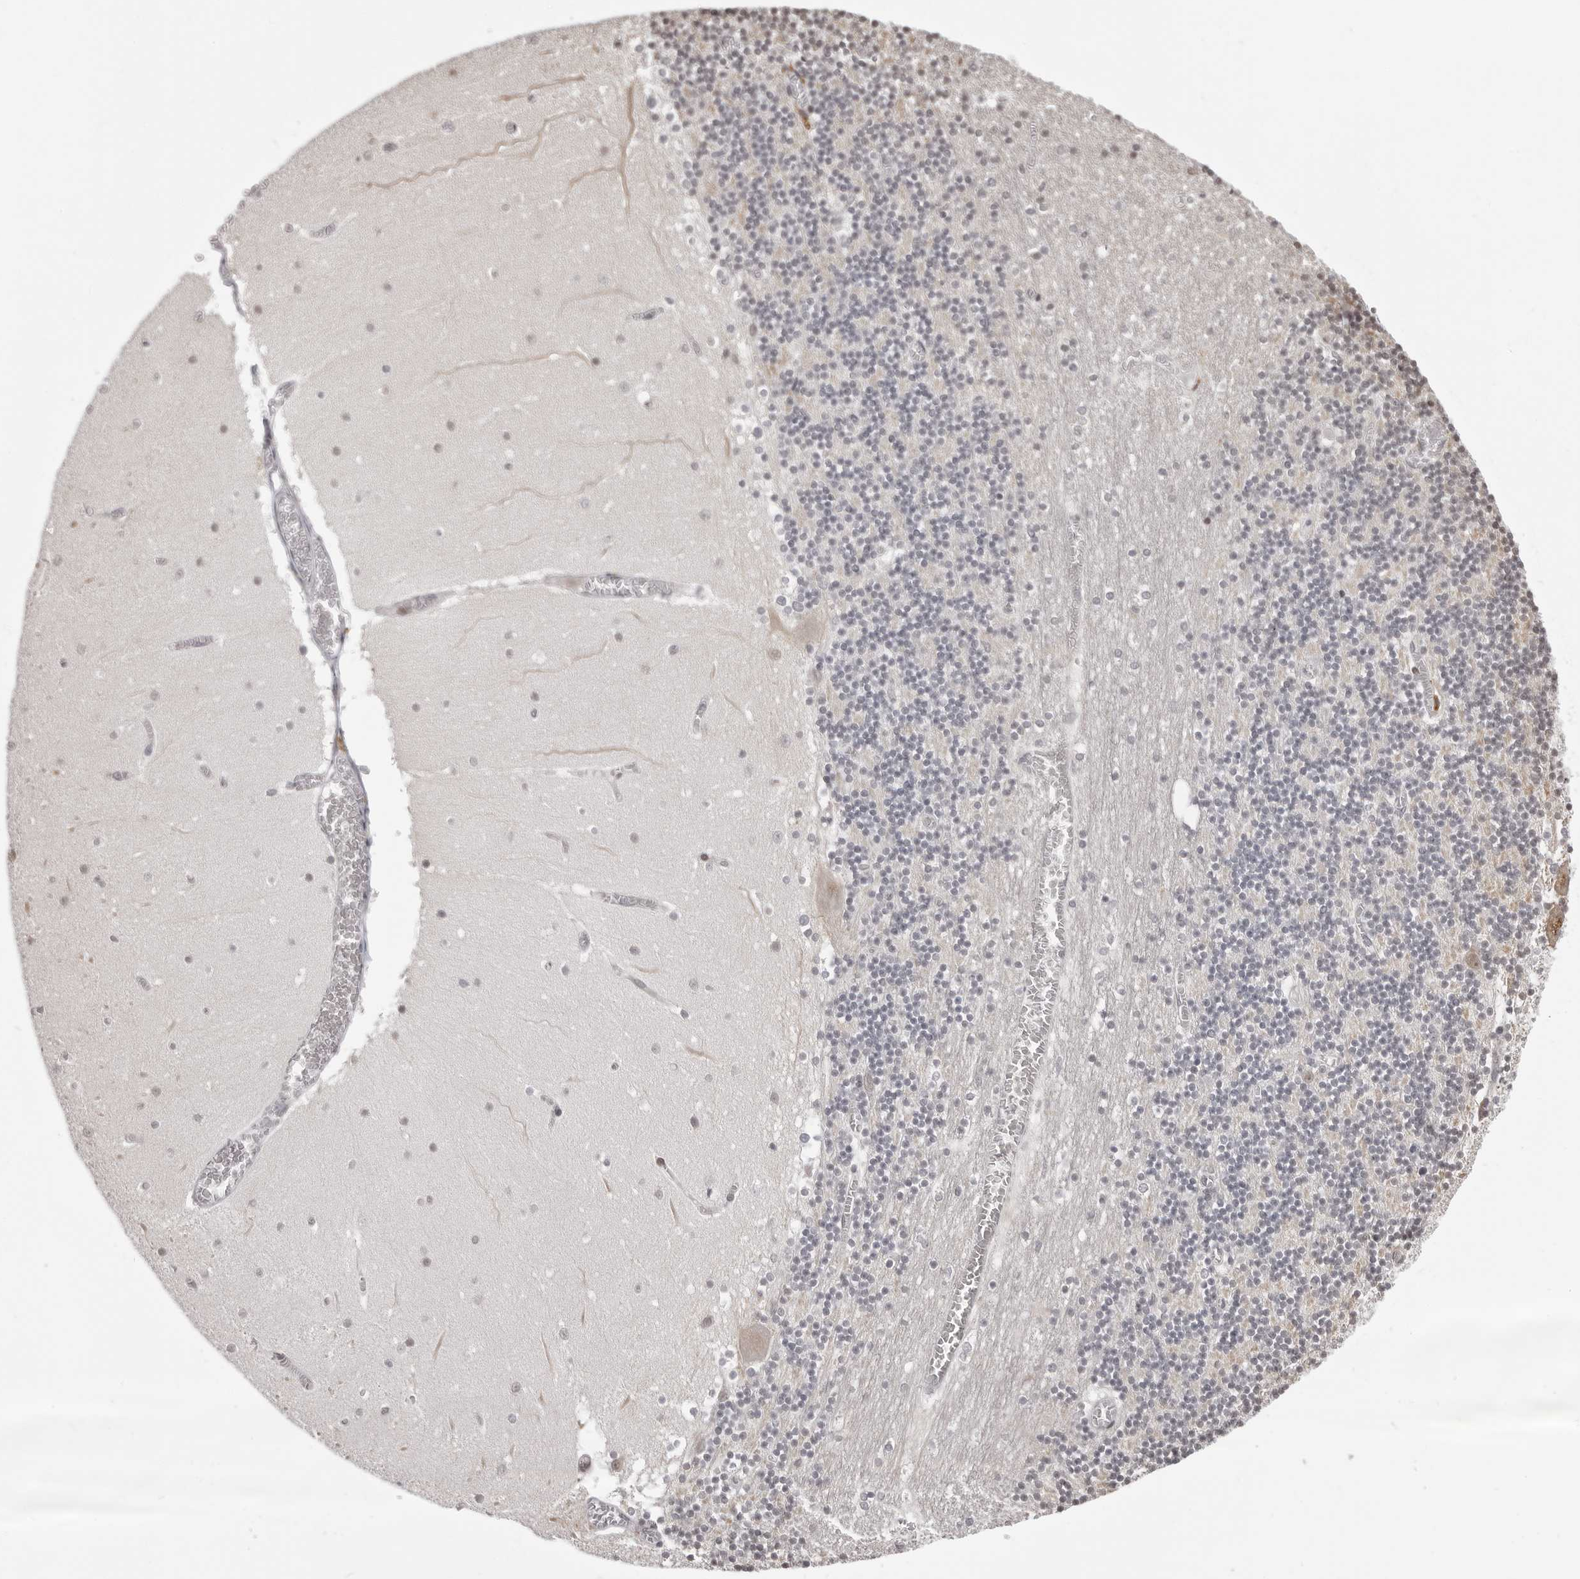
{"staining": {"intensity": "negative", "quantity": "none", "location": "none"}, "tissue": "cerebellum", "cell_type": "Cells in granular layer", "image_type": "normal", "snomed": [{"axis": "morphology", "description": "Normal tissue, NOS"}, {"axis": "topography", "description": "Cerebellum"}], "caption": "DAB (3,3'-diaminobenzidine) immunohistochemical staining of unremarkable human cerebellum shows no significant positivity in cells in granular layer. (Stains: DAB immunohistochemistry with hematoxylin counter stain, Microscopy: brightfield microscopy at high magnification).", "gene": "PHF3", "patient": {"sex": "female", "age": 28}}